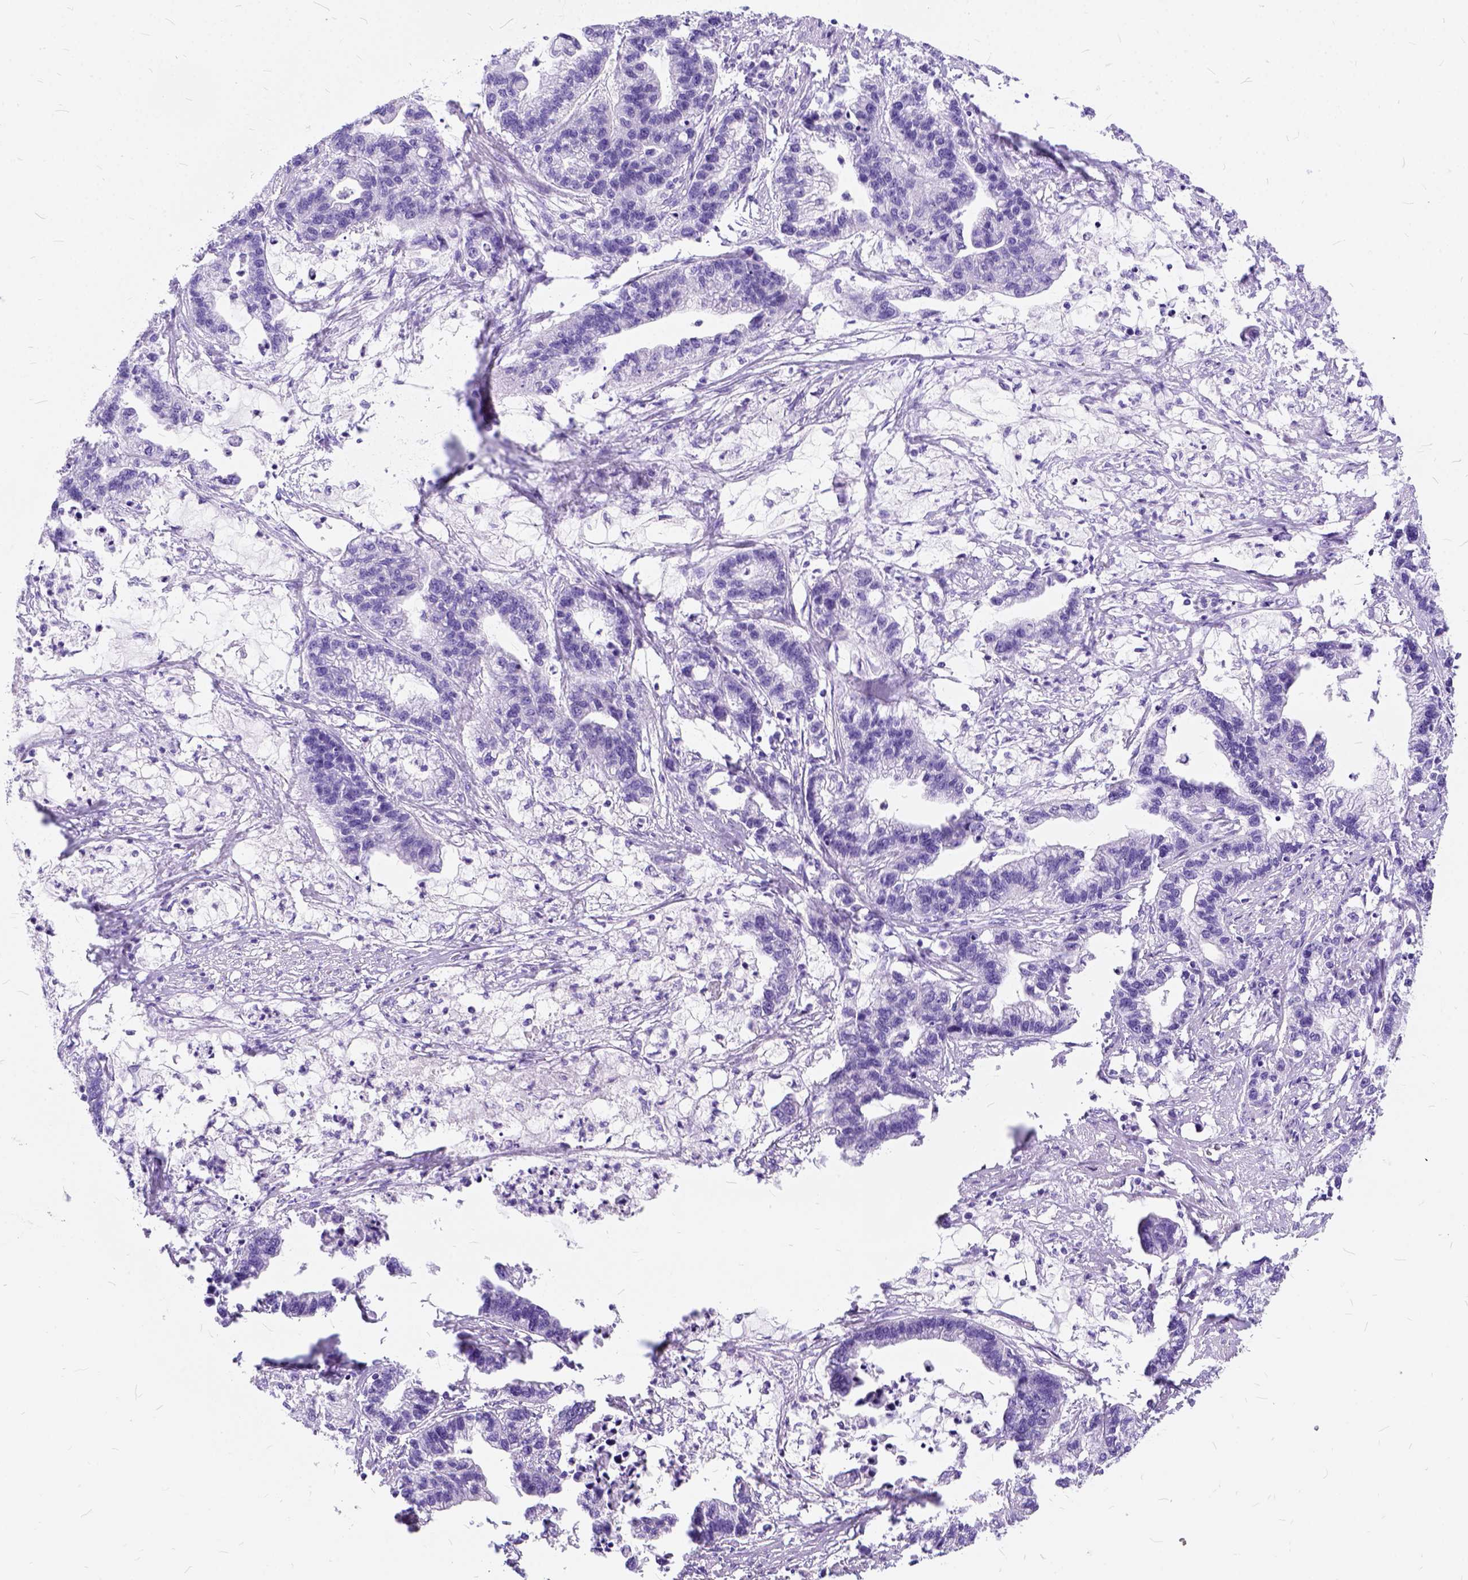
{"staining": {"intensity": "negative", "quantity": "none", "location": "none"}, "tissue": "stomach cancer", "cell_type": "Tumor cells", "image_type": "cancer", "snomed": [{"axis": "morphology", "description": "Adenocarcinoma, NOS"}, {"axis": "topography", "description": "Stomach"}], "caption": "Human stomach cancer (adenocarcinoma) stained for a protein using immunohistochemistry shows no staining in tumor cells.", "gene": "C1QTNF3", "patient": {"sex": "male", "age": 83}}